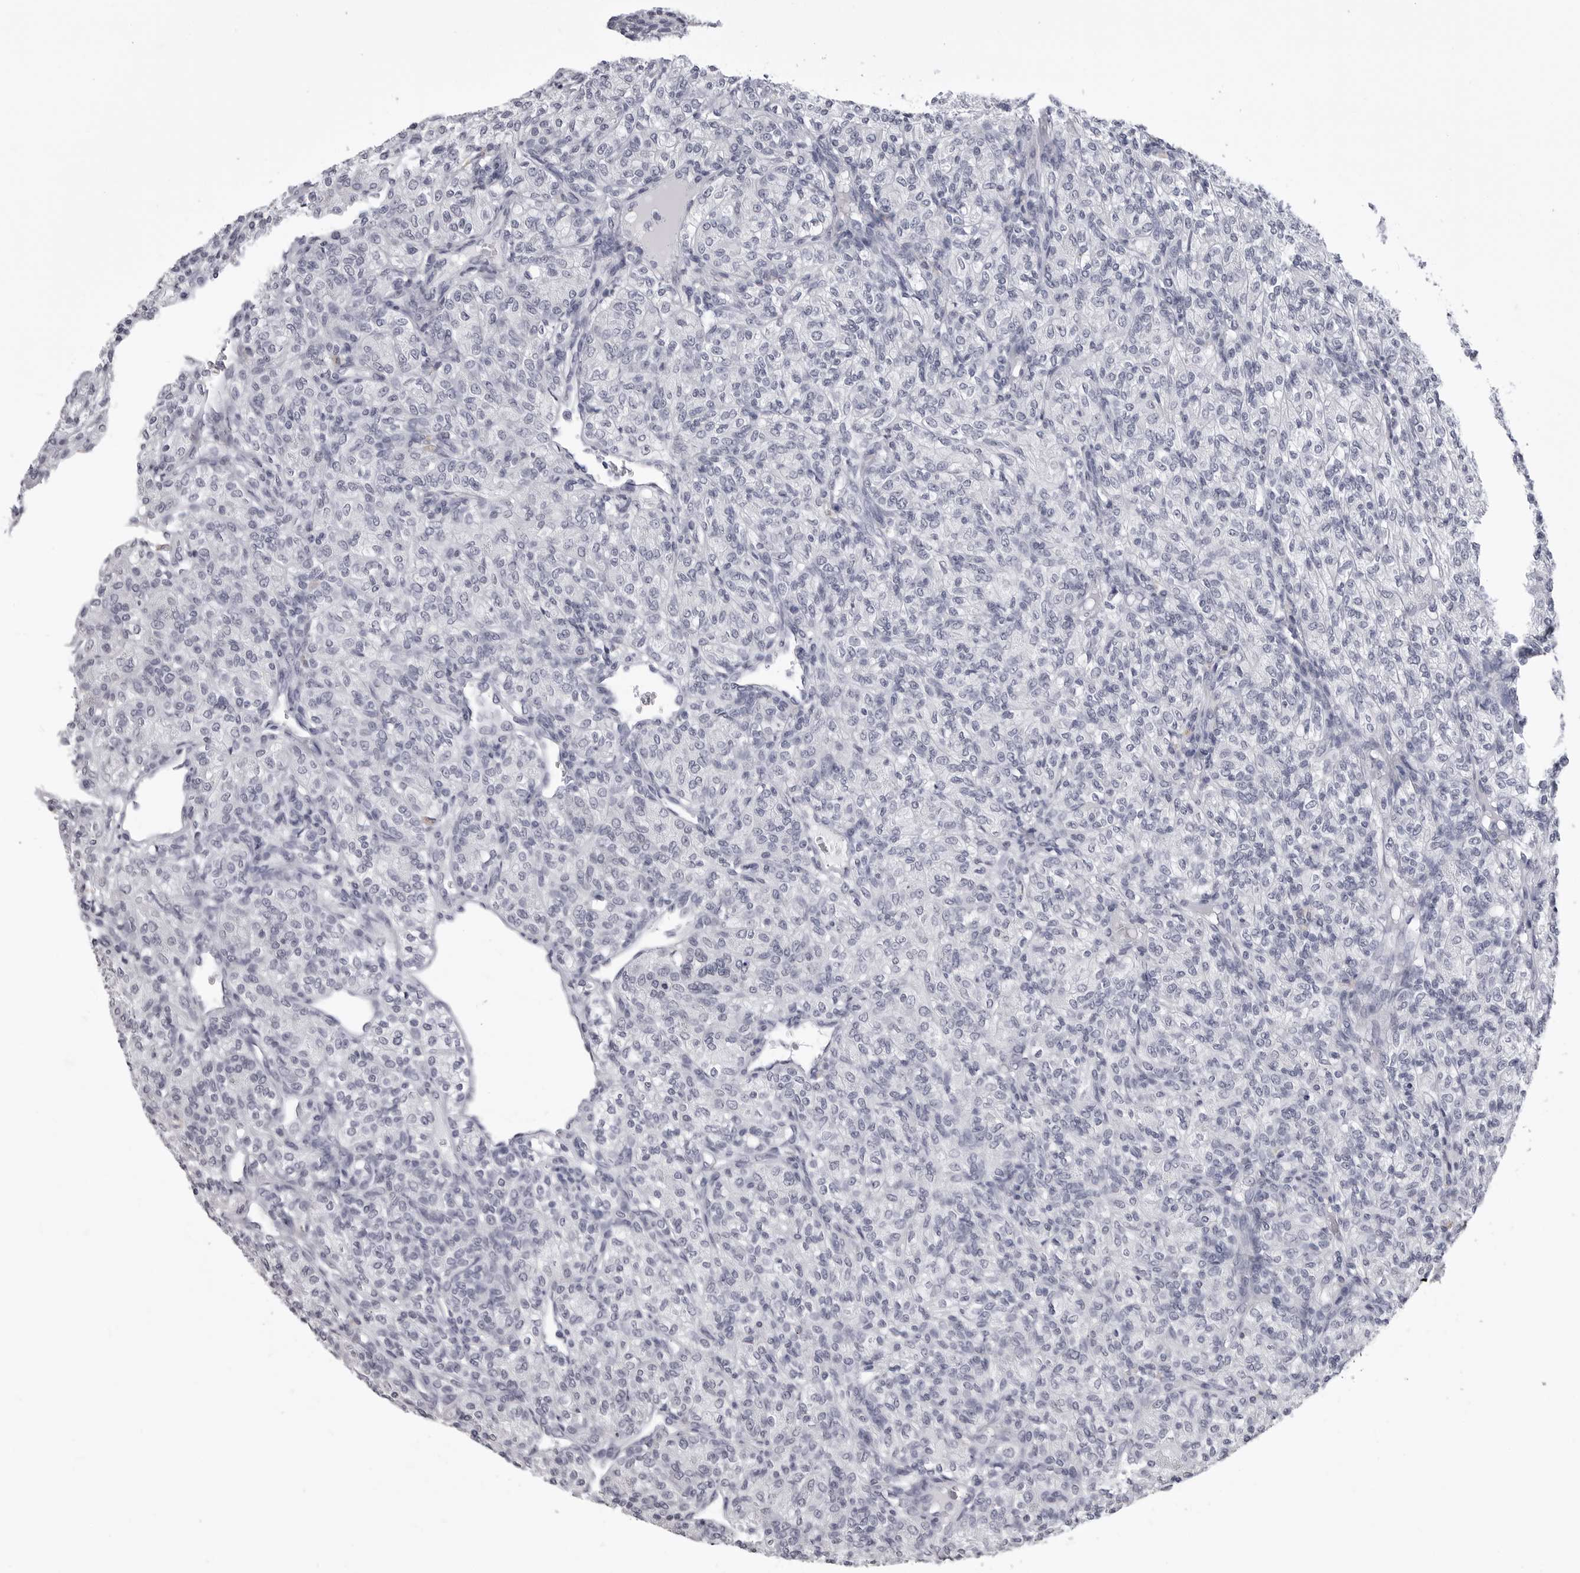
{"staining": {"intensity": "negative", "quantity": "none", "location": "none"}, "tissue": "renal cancer", "cell_type": "Tumor cells", "image_type": "cancer", "snomed": [{"axis": "morphology", "description": "Adenocarcinoma, NOS"}, {"axis": "topography", "description": "Kidney"}], "caption": "Photomicrograph shows no protein staining in tumor cells of adenocarcinoma (renal) tissue.", "gene": "LGALS4", "patient": {"sex": "male", "age": 77}}